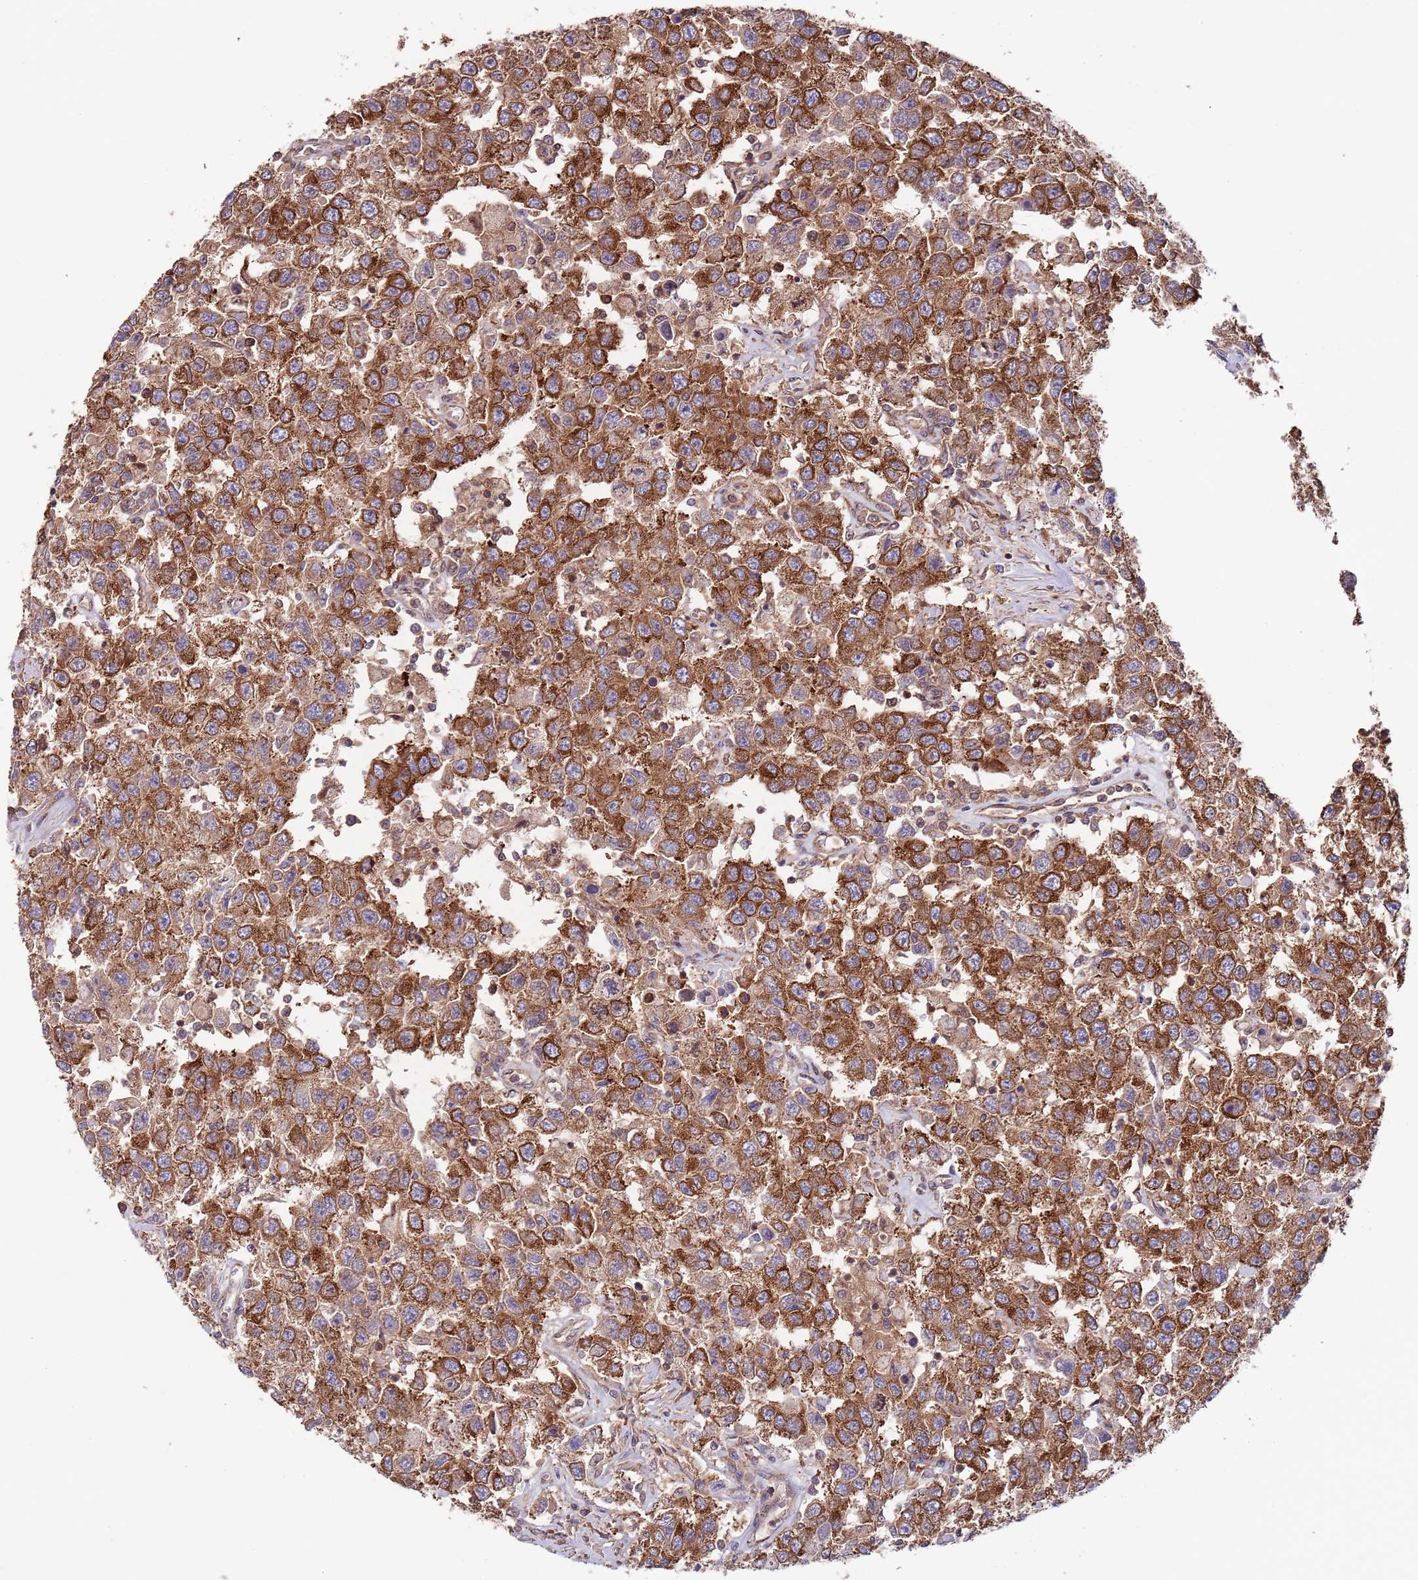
{"staining": {"intensity": "strong", "quantity": ">75%", "location": "cytoplasmic/membranous"}, "tissue": "testis cancer", "cell_type": "Tumor cells", "image_type": "cancer", "snomed": [{"axis": "morphology", "description": "Seminoma, NOS"}, {"axis": "topography", "description": "Testis"}], "caption": "A photomicrograph of human testis cancer stained for a protein demonstrates strong cytoplasmic/membranous brown staining in tumor cells.", "gene": "RNF19B", "patient": {"sex": "male", "age": 41}}